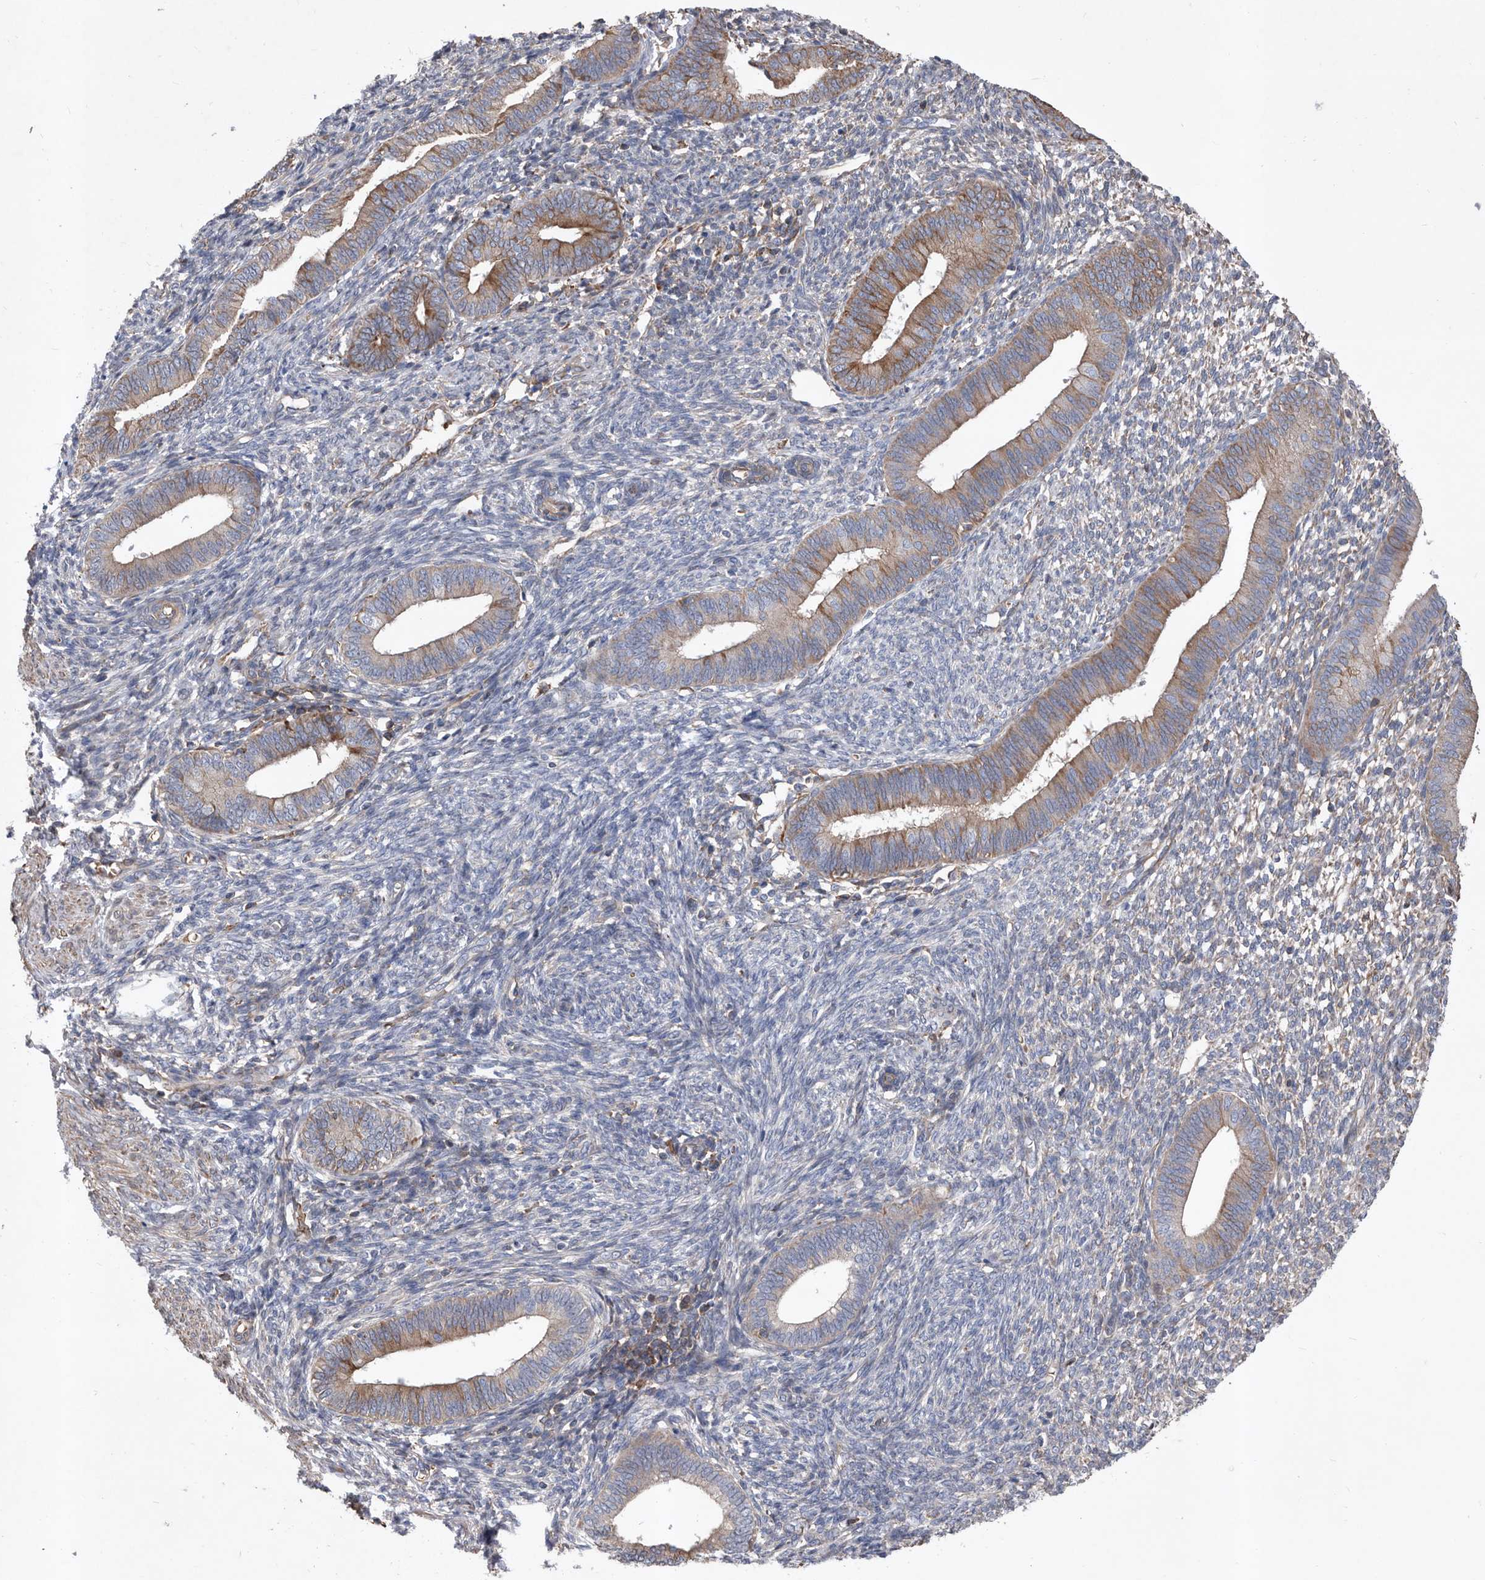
{"staining": {"intensity": "weak", "quantity": "25%-75%", "location": "cytoplasmic/membranous"}, "tissue": "endometrium", "cell_type": "Cells in endometrial stroma", "image_type": "normal", "snomed": [{"axis": "morphology", "description": "Normal tissue, NOS"}, {"axis": "topography", "description": "Endometrium"}], "caption": "Immunohistochemistry photomicrograph of benign endometrium: human endometrium stained using immunohistochemistry (IHC) displays low levels of weak protein expression localized specifically in the cytoplasmic/membranous of cells in endometrial stroma, appearing as a cytoplasmic/membranous brown color.", "gene": "ATP13A3", "patient": {"sex": "female", "age": 46}}